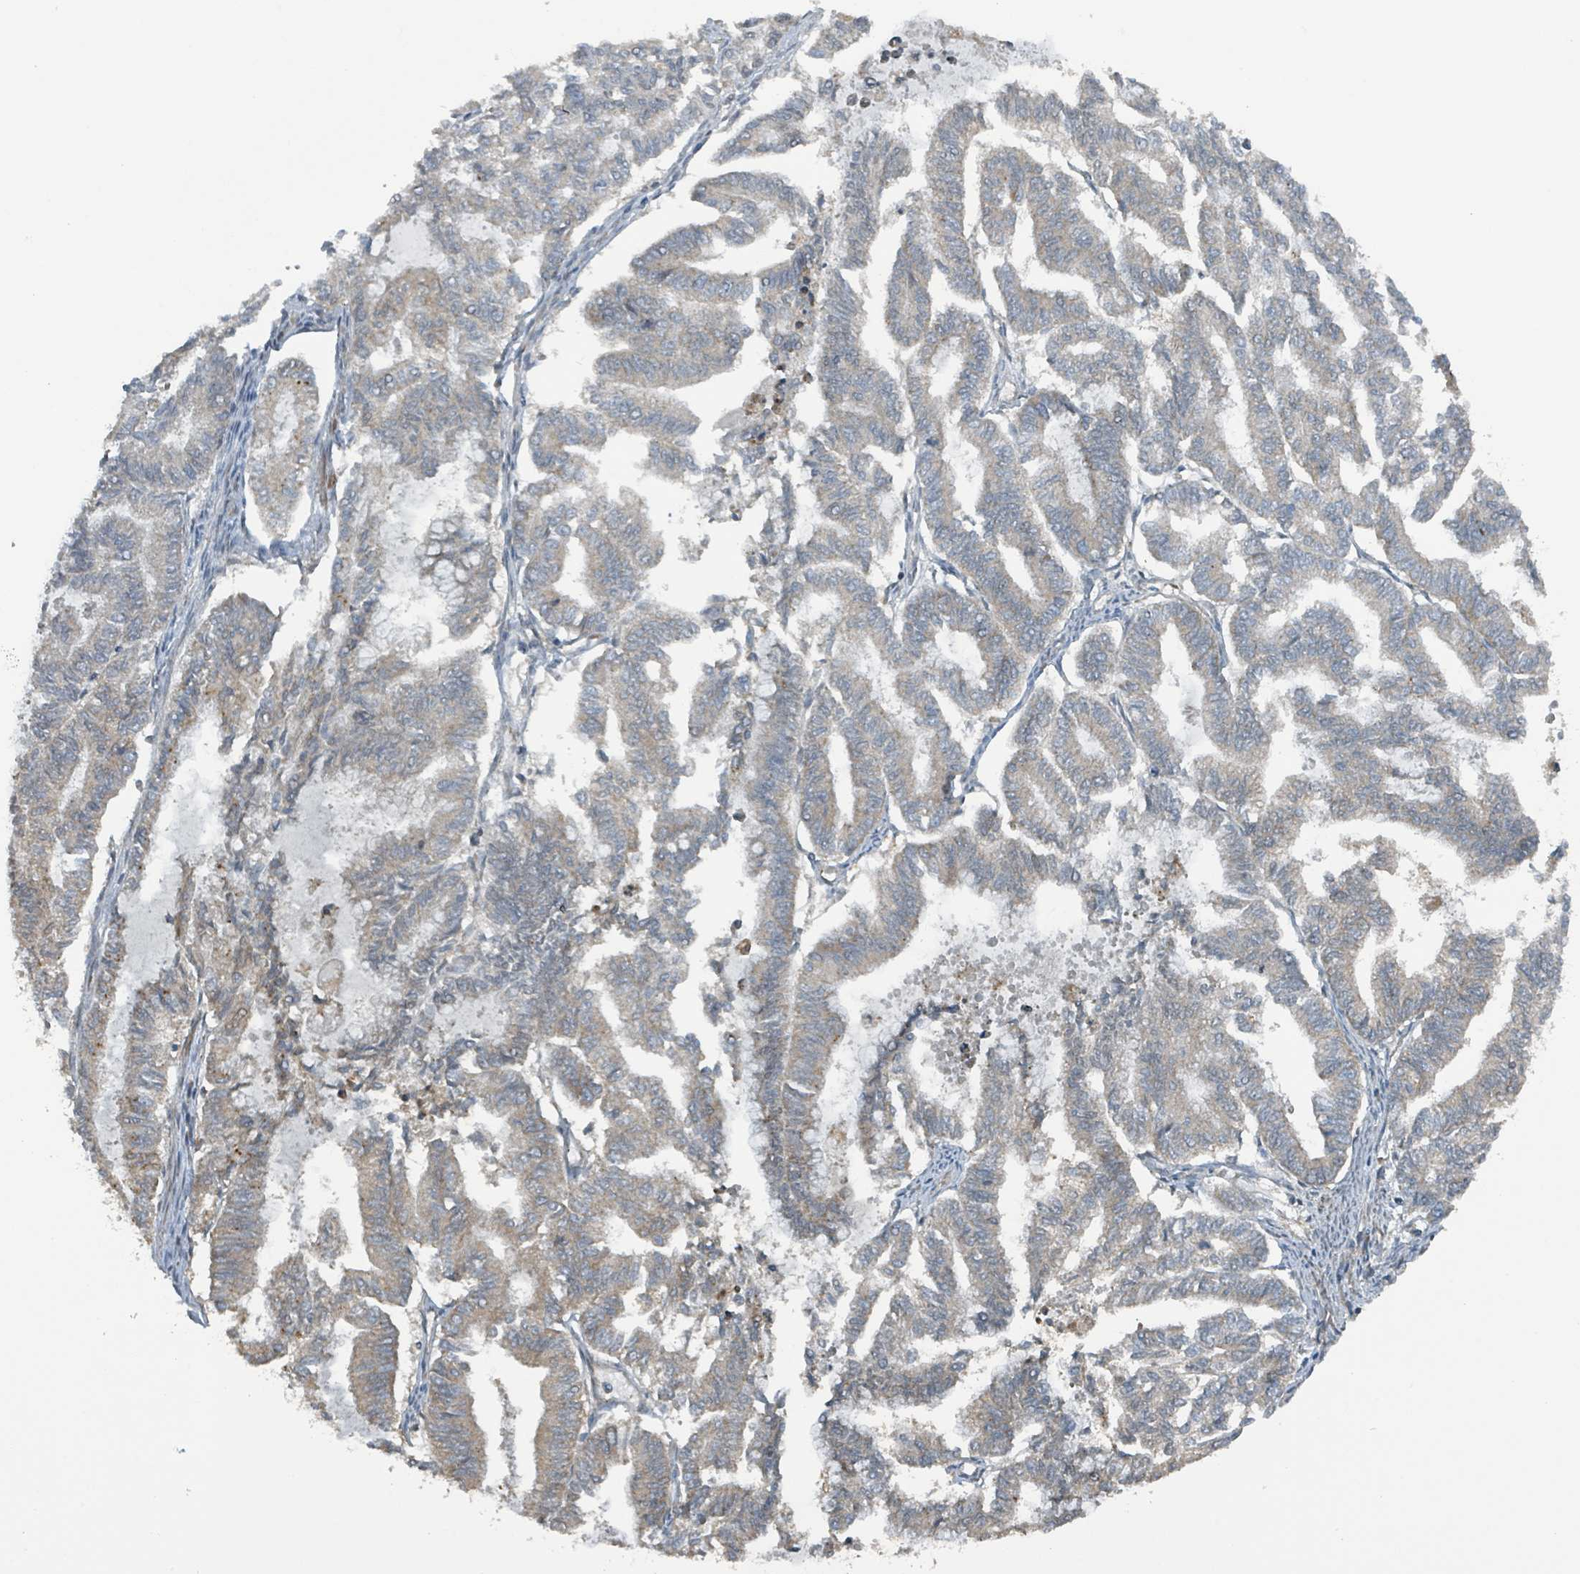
{"staining": {"intensity": "weak", "quantity": "25%-75%", "location": "cytoplasmic/membranous"}, "tissue": "endometrial cancer", "cell_type": "Tumor cells", "image_type": "cancer", "snomed": [{"axis": "morphology", "description": "Adenocarcinoma, NOS"}, {"axis": "topography", "description": "Endometrium"}], "caption": "Brown immunohistochemical staining in human endometrial cancer (adenocarcinoma) exhibits weak cytoplasmic/membranous positivity in about 25%-75% of tumor cells.", "gene": "PHIP", "patient": {"sex": "female", "age": 79}}